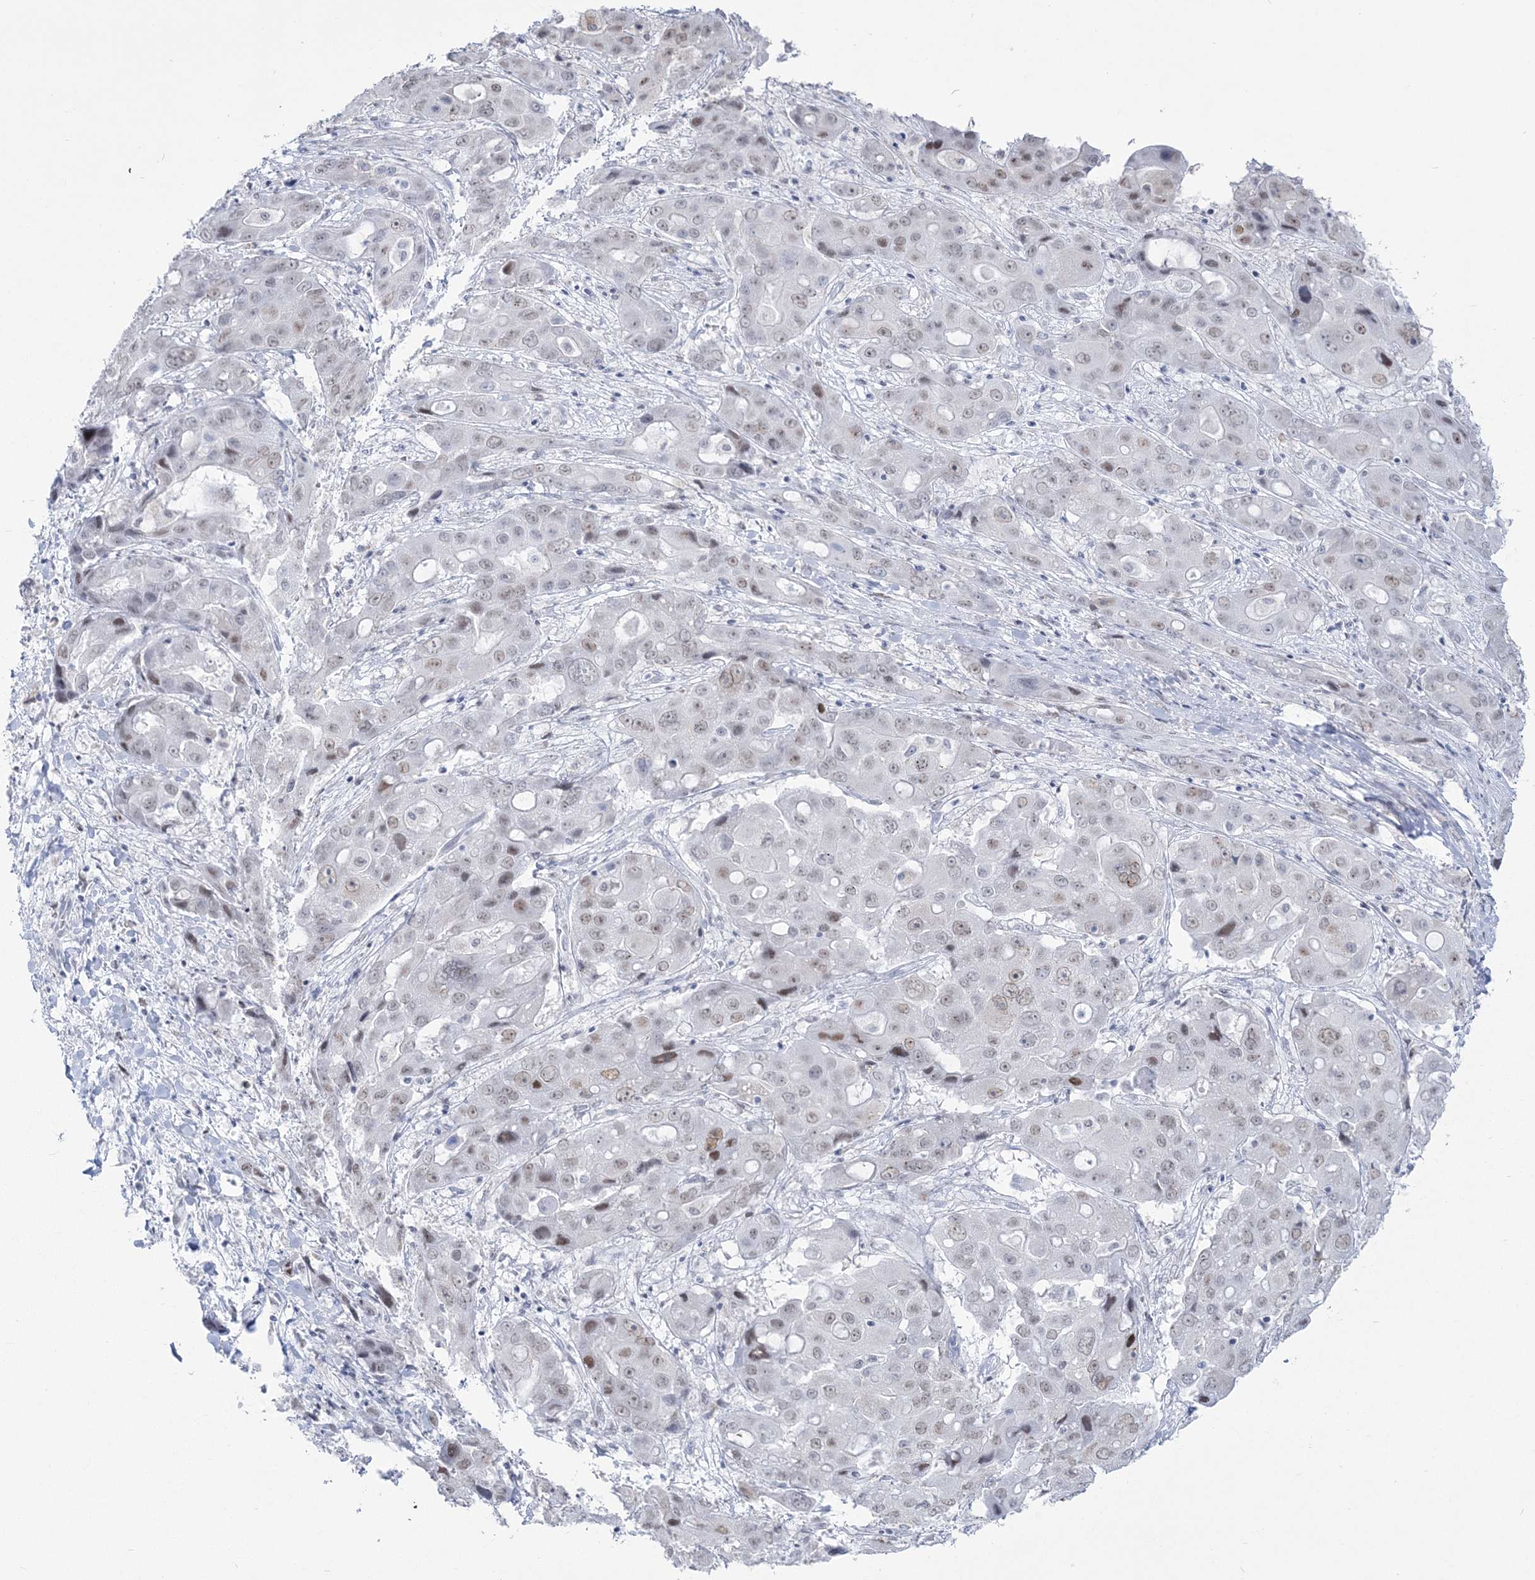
{"staining": {"intensity": "weak", "quantity": "25%-75%", "location": "nuclear"}, "tissue": "liver cancer", "cell_type": "Tumor cells", "image_type": "cancer", "snomed": [{"axis": "morphology", "description": "Cholangiocarcinoma"}, {"axis": "topography", "description": "Liver"}], "caption": "Liver cancer stained with a protein marker demonstrates weak staining in tumor cells.", "gene": "ZNF843", "patient": {"sex": "male", "age": 67}}